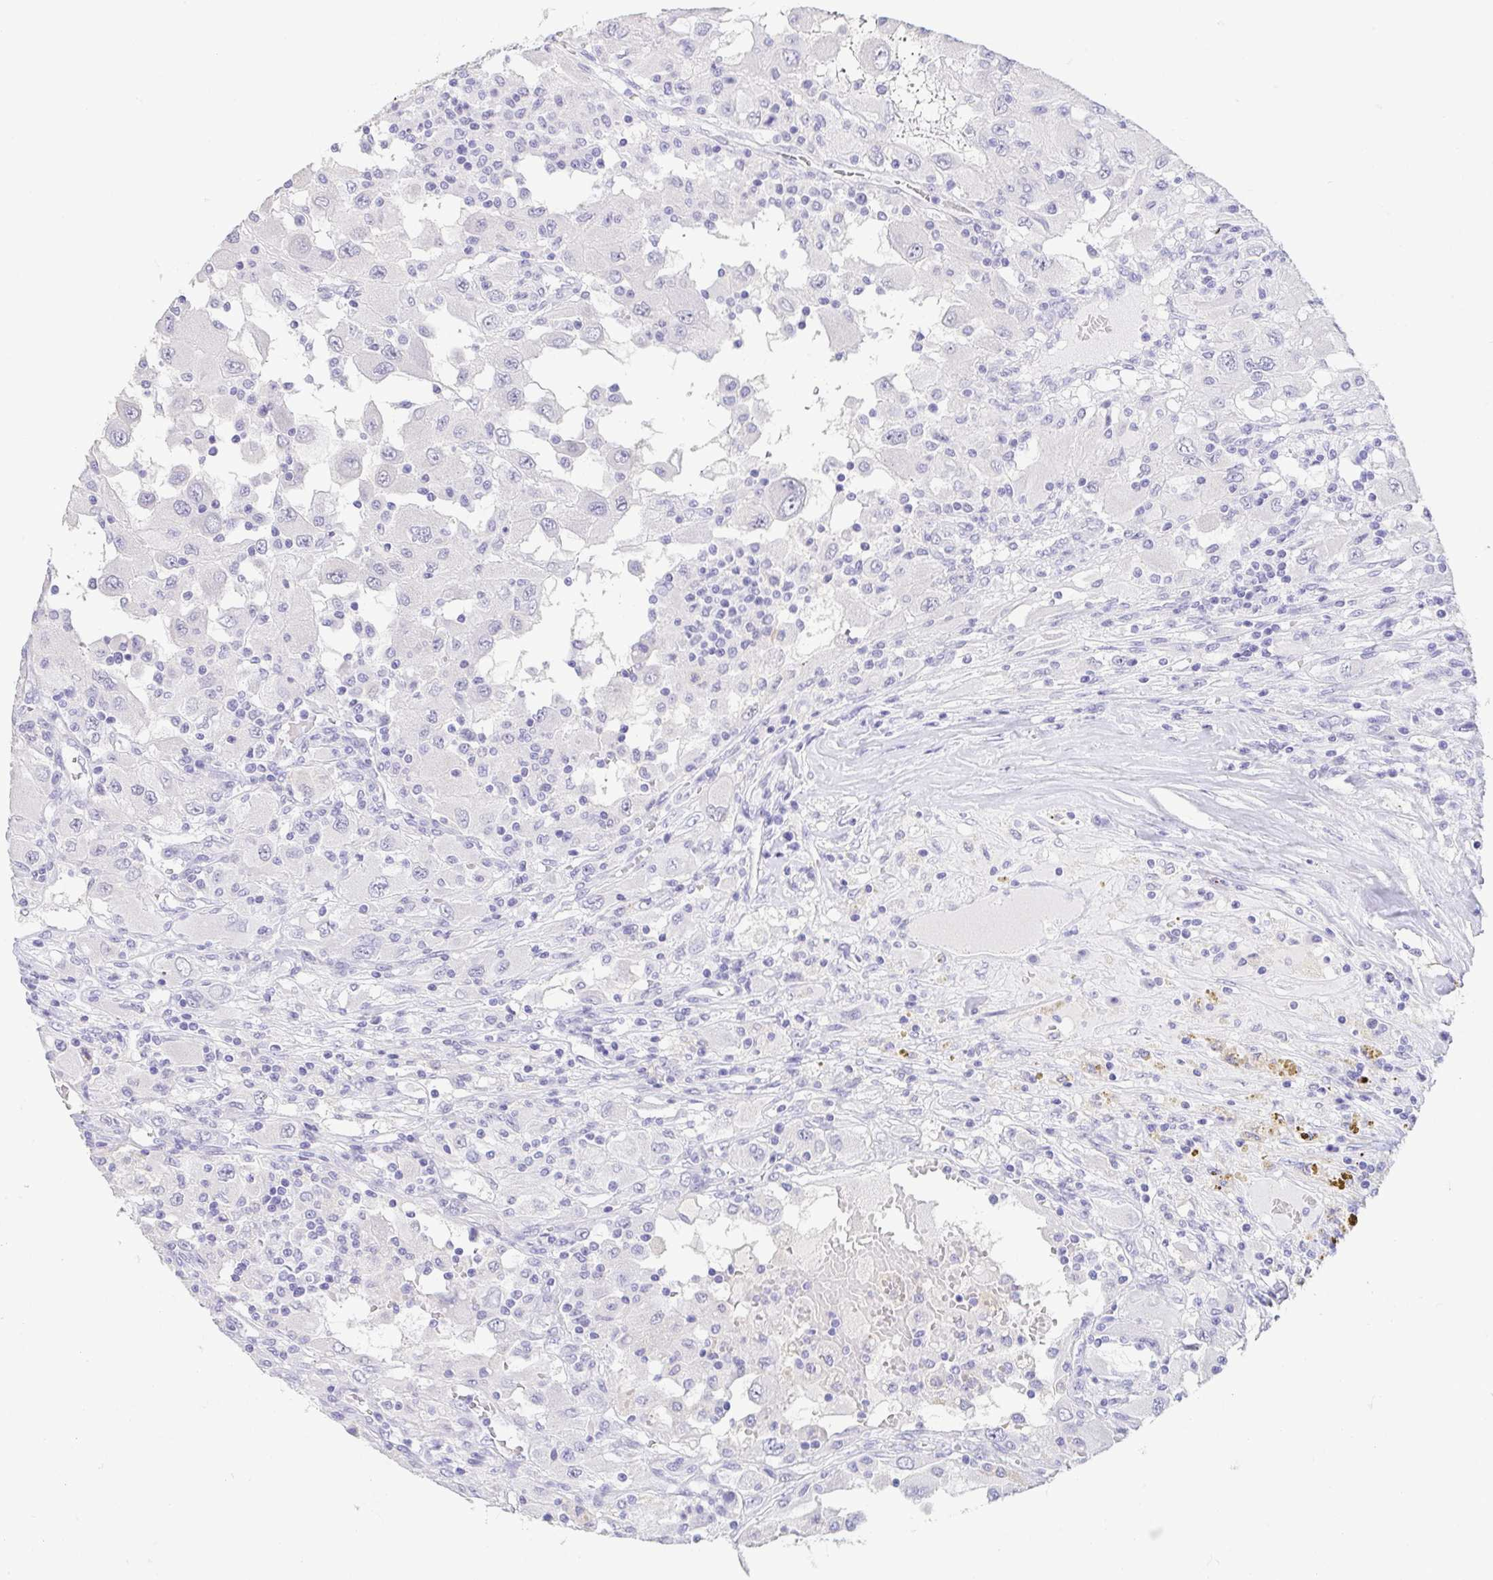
{"staining": {"intensity": "negative", "quantity": "none", "location": "none"}, "tissue": "renal cancer", "cell_type": "Tumor cells", "image_type": "cancer", "snomed": [{"axis": "morphology", "description": "Adenocarcinoma, NOS"}, {"axis": "topography", "description": "Kidney"}], "caption": "An immunohistochemistry (IHC) histopathology image of renal cancer is shown. There is no staining in tumor cells of renal cancer.", "gene": "FABP3", "patient": {"sex": "female", "age": 67}}